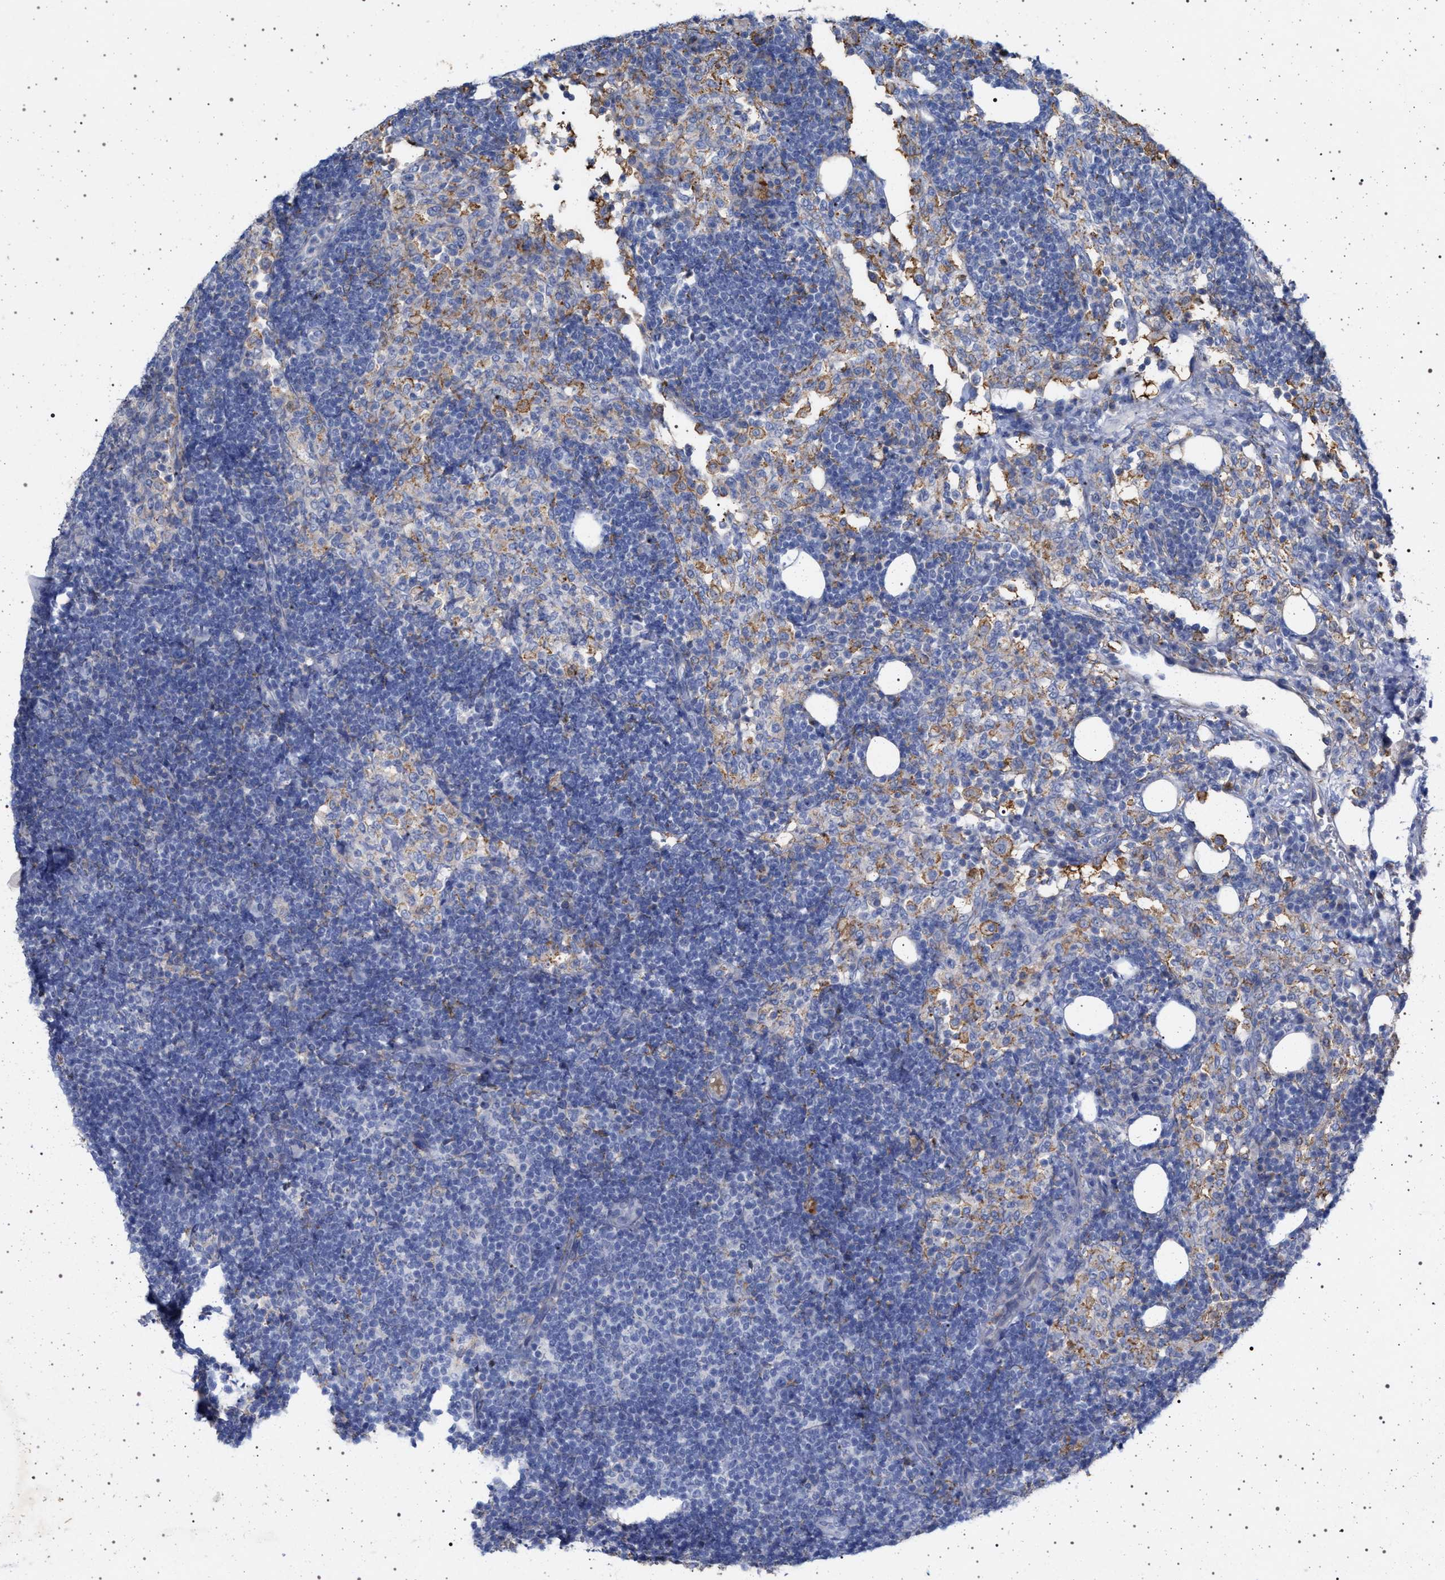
{"staining": {"intensity": "weak", "quantity": "<25%", "location": "cytoplasmic/membranous"}, "tissue": "lymph node", "cell_type": "Germinal center cells", "image_type": "normal", "snomed": [{"axis": "morphology", "description": "Normal tissue, NOS"}, {"axis": "morphology", "description": "Carcinoid, malignant, NOS"}, {"axis": "topography", "description": "Lymph node"}], "caption": "This photomicrograph is of benign lymph node stained with IHC to label a protein in brown with the nuclei are counter-stained blue. There is no staining in germinal center cells. (DAB (3,3'-diaminobenzidine) immunohistochemistry (IHC) visualized using brightfield microscopy, high magnification).", "gene": "PLG", "patient": {"sex": "male", "age": 47}}